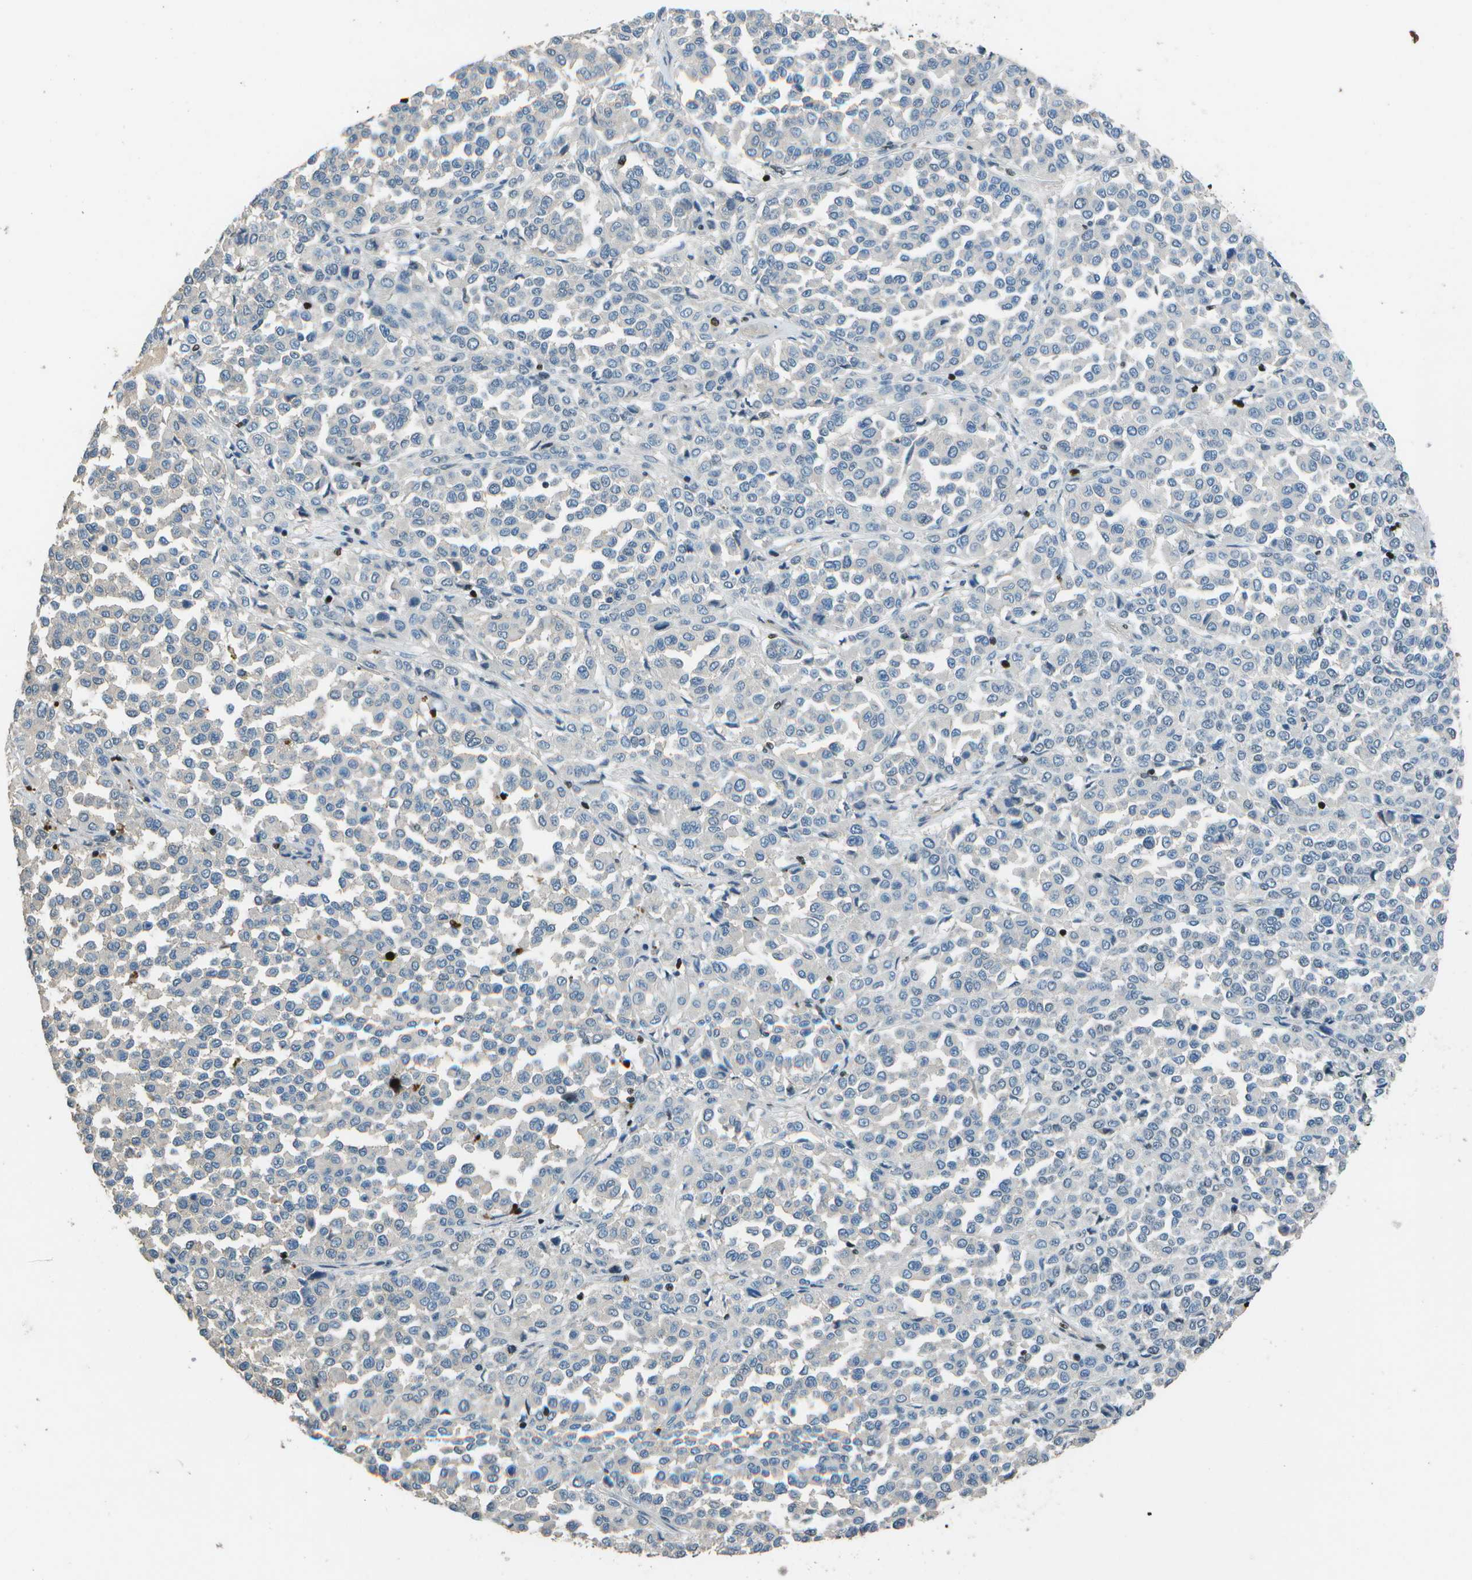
{"staining": {"intensity": "negative", "quantity": "none", "location": "none"}, "tissue": "melanoma", "cell_type": "Tumor cells", "image_type": "cancer", "snomed": [{"axis": "morphology", "description": "Malignant melanoma, Metastatic site"}, {"axis": "topography", "description": "Pancreas"}], "caption": "This is an immunohistochemistry (IHC) image of malignant melanoma (metastatic site). There is no positivity in tumor cells.", "gene": "PDLIM1", "patient": {"sex": "female", "age": 30}}